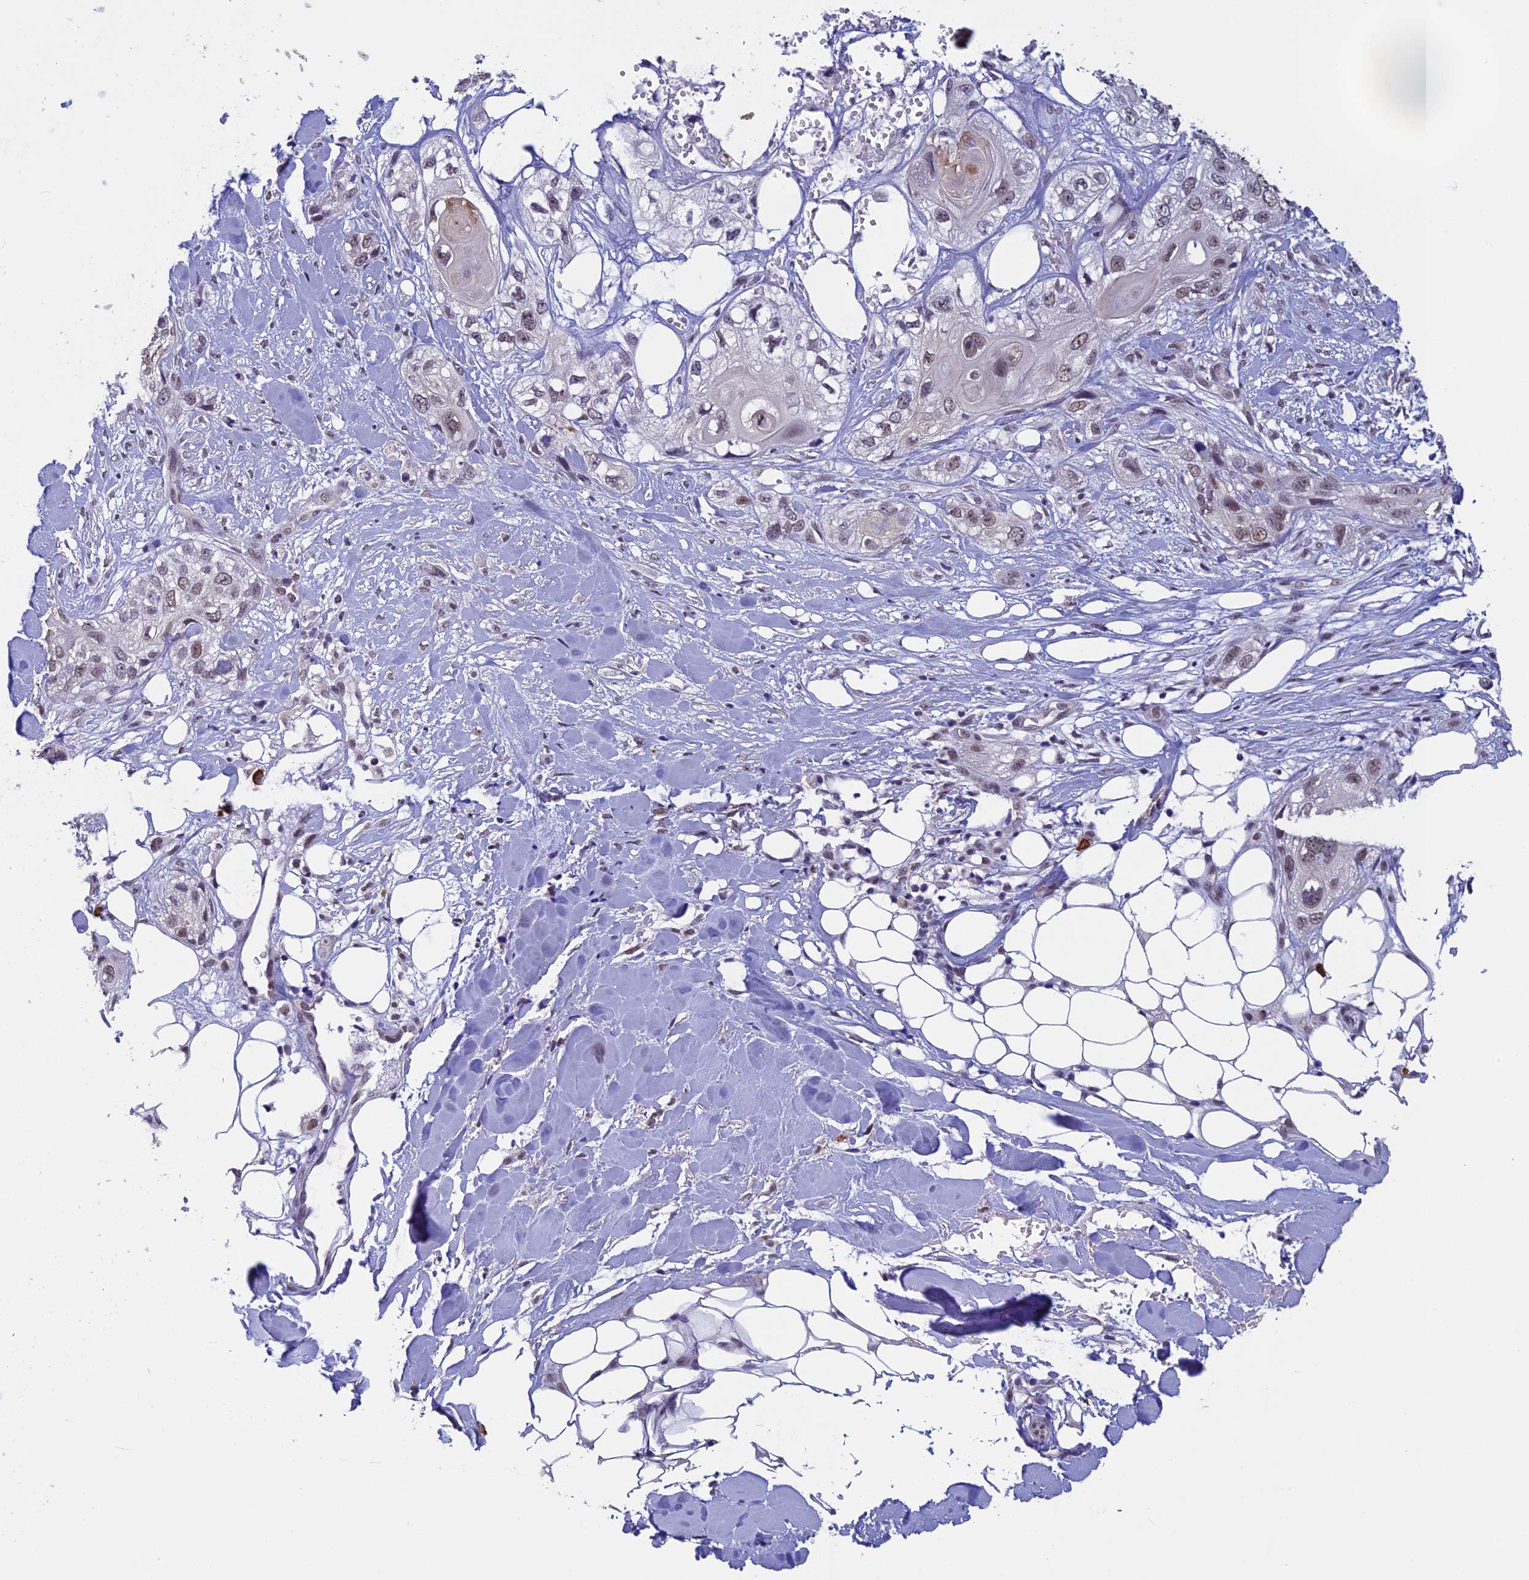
{"staining": {"intensity": "weak", "quantity": ">75%", "location": "nuclear"}, "tissue": "skin cancer", "cell_type": "Tumor cells", "image_type": "cancer", "snomed": [{"axis": "morphology", "description": "Normal tissue, NOS"}, {"axis": "morphology", "description": "Squamous cell carcinoma, NOS"}, {"axis": "topography", "description": "Skin"}], "caption": "Tumor cells display low levels of weak nuclear expression in approximately >75% of cells in skin cancer (squamous cell carcinoma).", "gene": "RNF40", "patient": {"sex": "male", "age": 72}}